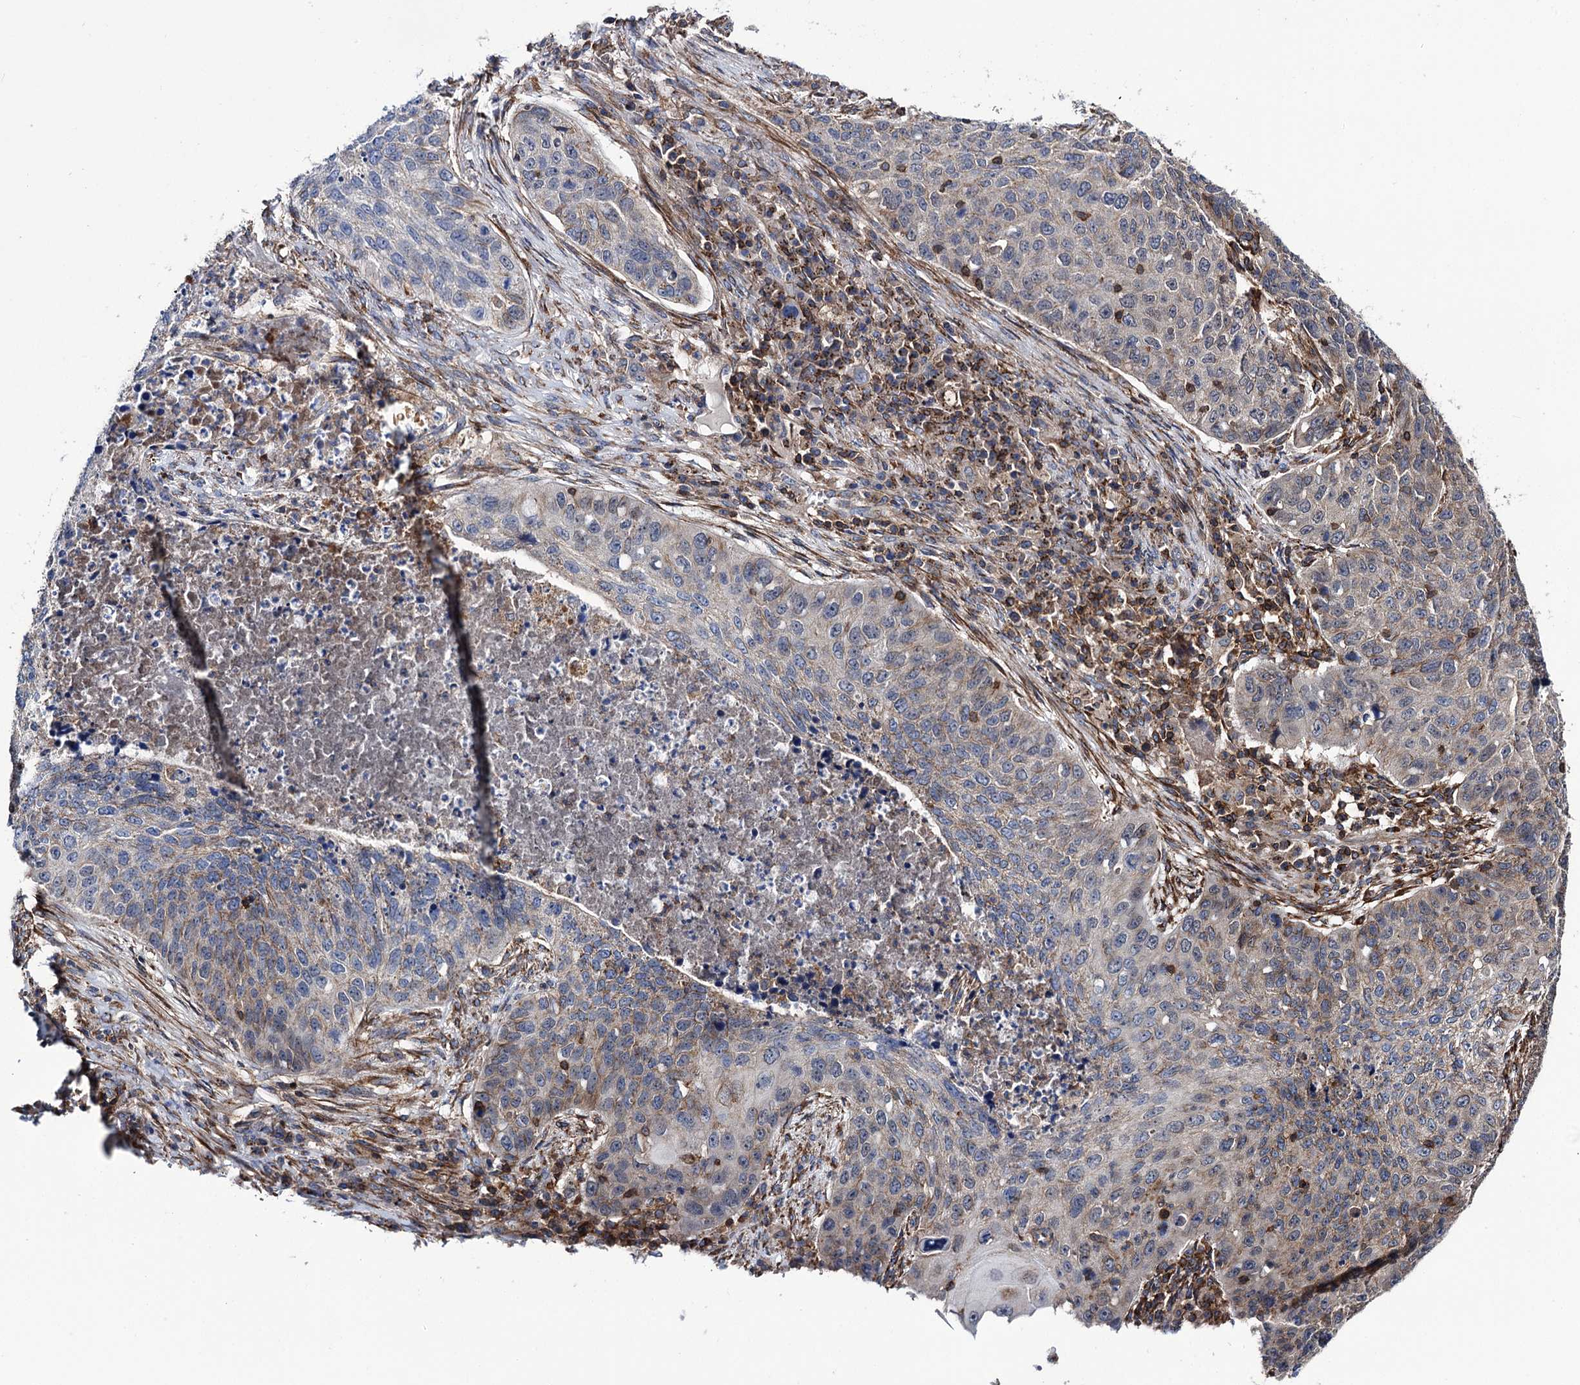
{"staining": {"intensity": "weak", "quantity": "<25%", "location": "cytoplasmic/membranous"}, "tissue": "lung cancer", "cell_type": "Tumor cells", "image_type": "cancer", "snomed": [{"axis": "morphology", "description": "Squamous cell carcinoma, NOS"}, {"axis": "topography", "description": "Lung"}], "caption": "A photomicrograph of squamous cell carcinoma (lung) stained for a protein shows no brown staining in tumor cells. (DAB (3,3'-diaminobenzidine) immunohistochemistry (IHC) with hematoxylin counter stain).", "gene": "DEF6", "patient": {"sex": "female", "age": 63}}